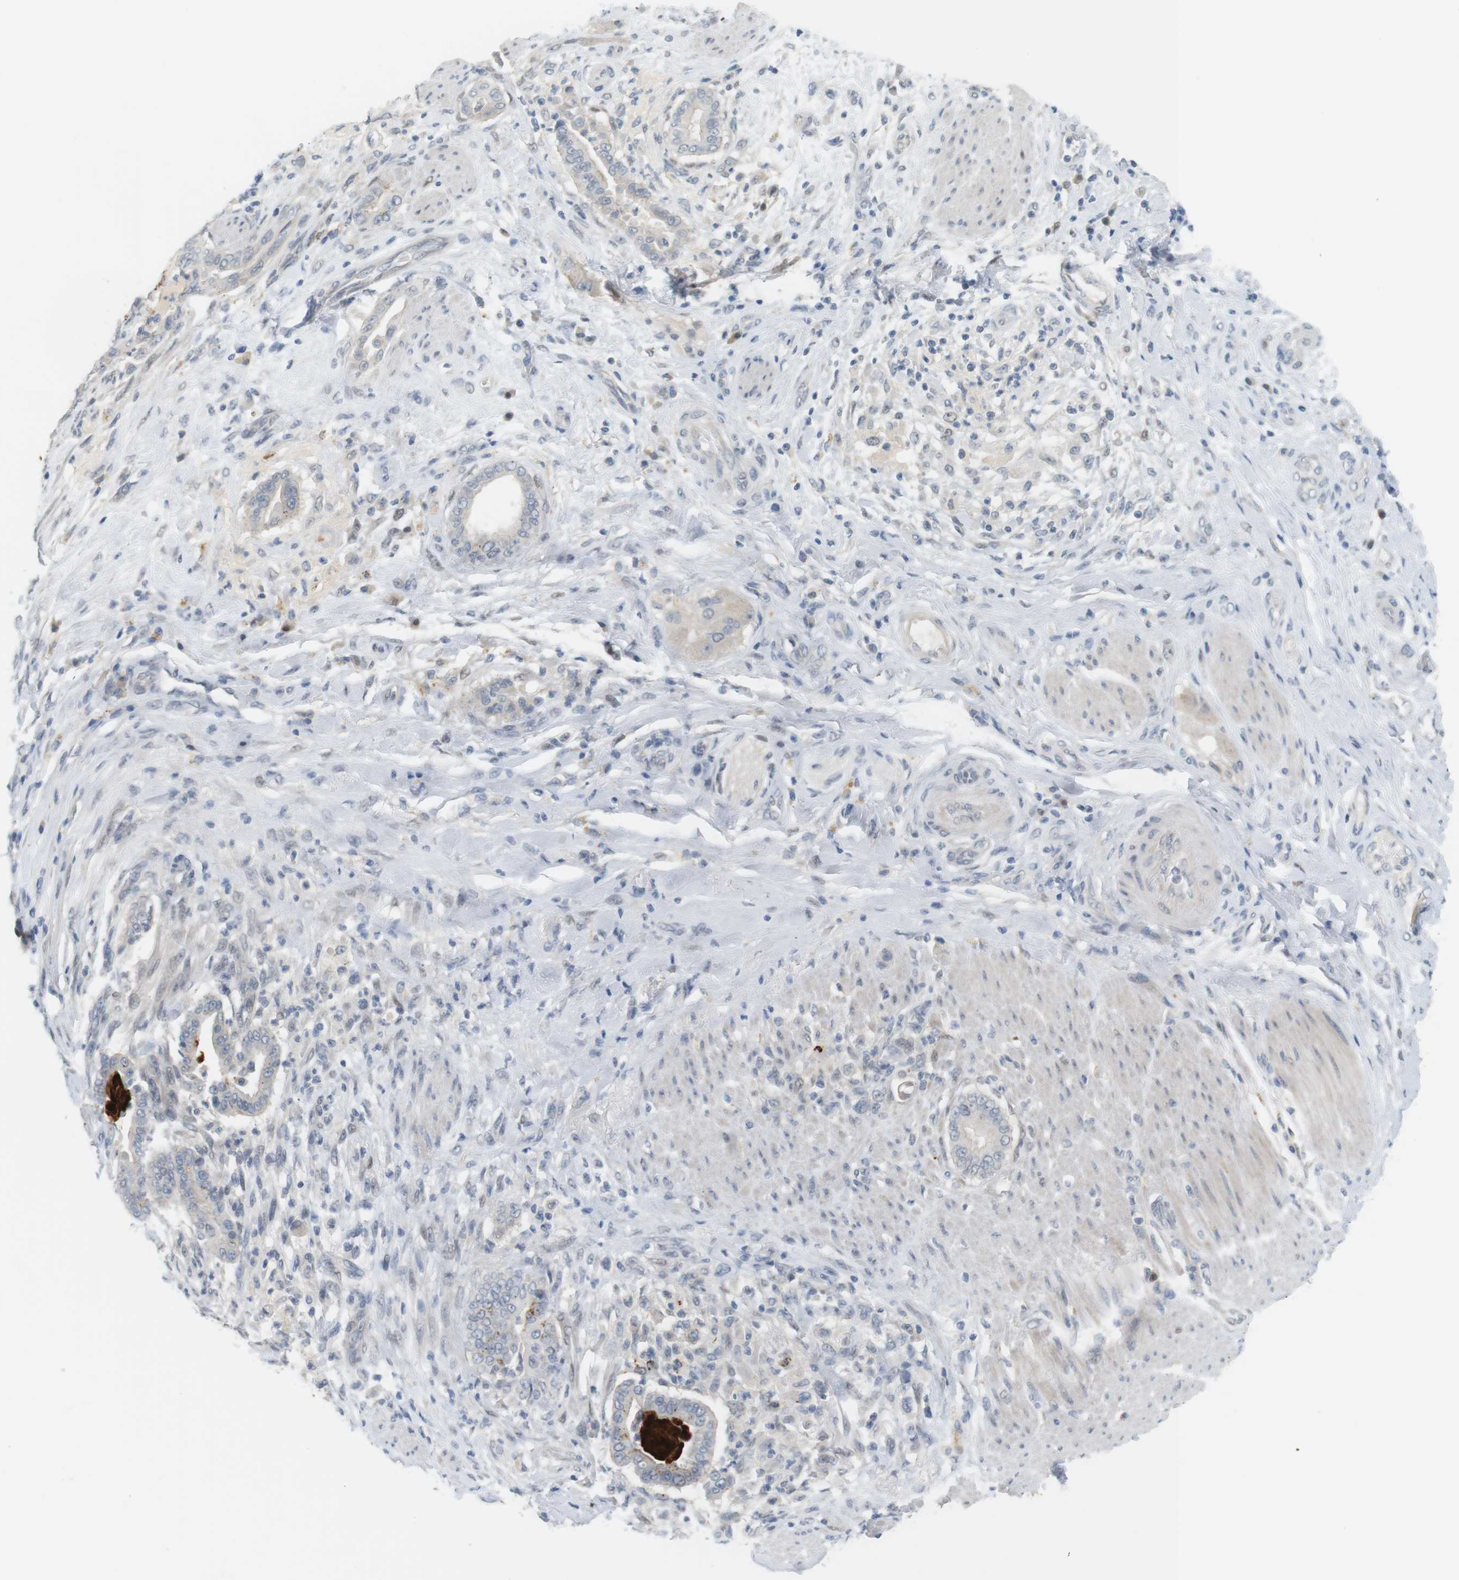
{"staining": {"intensity": "strong", "quantity": "25%-75%", "location": "cytoplasmic/membranous"}, "tissue": "pancreatic cancer", "cell_type": "Tumor cells", "image_type": "cancer", "snomed": [{"axis": "morphology", "description": "Normal tissue, NOS"}, {"axis": "morphology", "description": "Adenocarcinoma, NOS"}, {"axis": "topography", "description": "Pancreas"}], "caption": "Immunohistochemistry (IHC) staining of pancreatic cancer, which reveals high levels of strong cytoplasmic/membranous positivity in approximately 25%-75% of tumor cells indicating strong cytoplasmic/membranous protein positivity. The staining was performed using DAB (3,3'-diaminobenzidine) (brown) for protein detection and nuclei were counterstained in hematoxylin (blue).", "gene": "CREB3L2", "patient": {"sex": "male", "age": 63}}